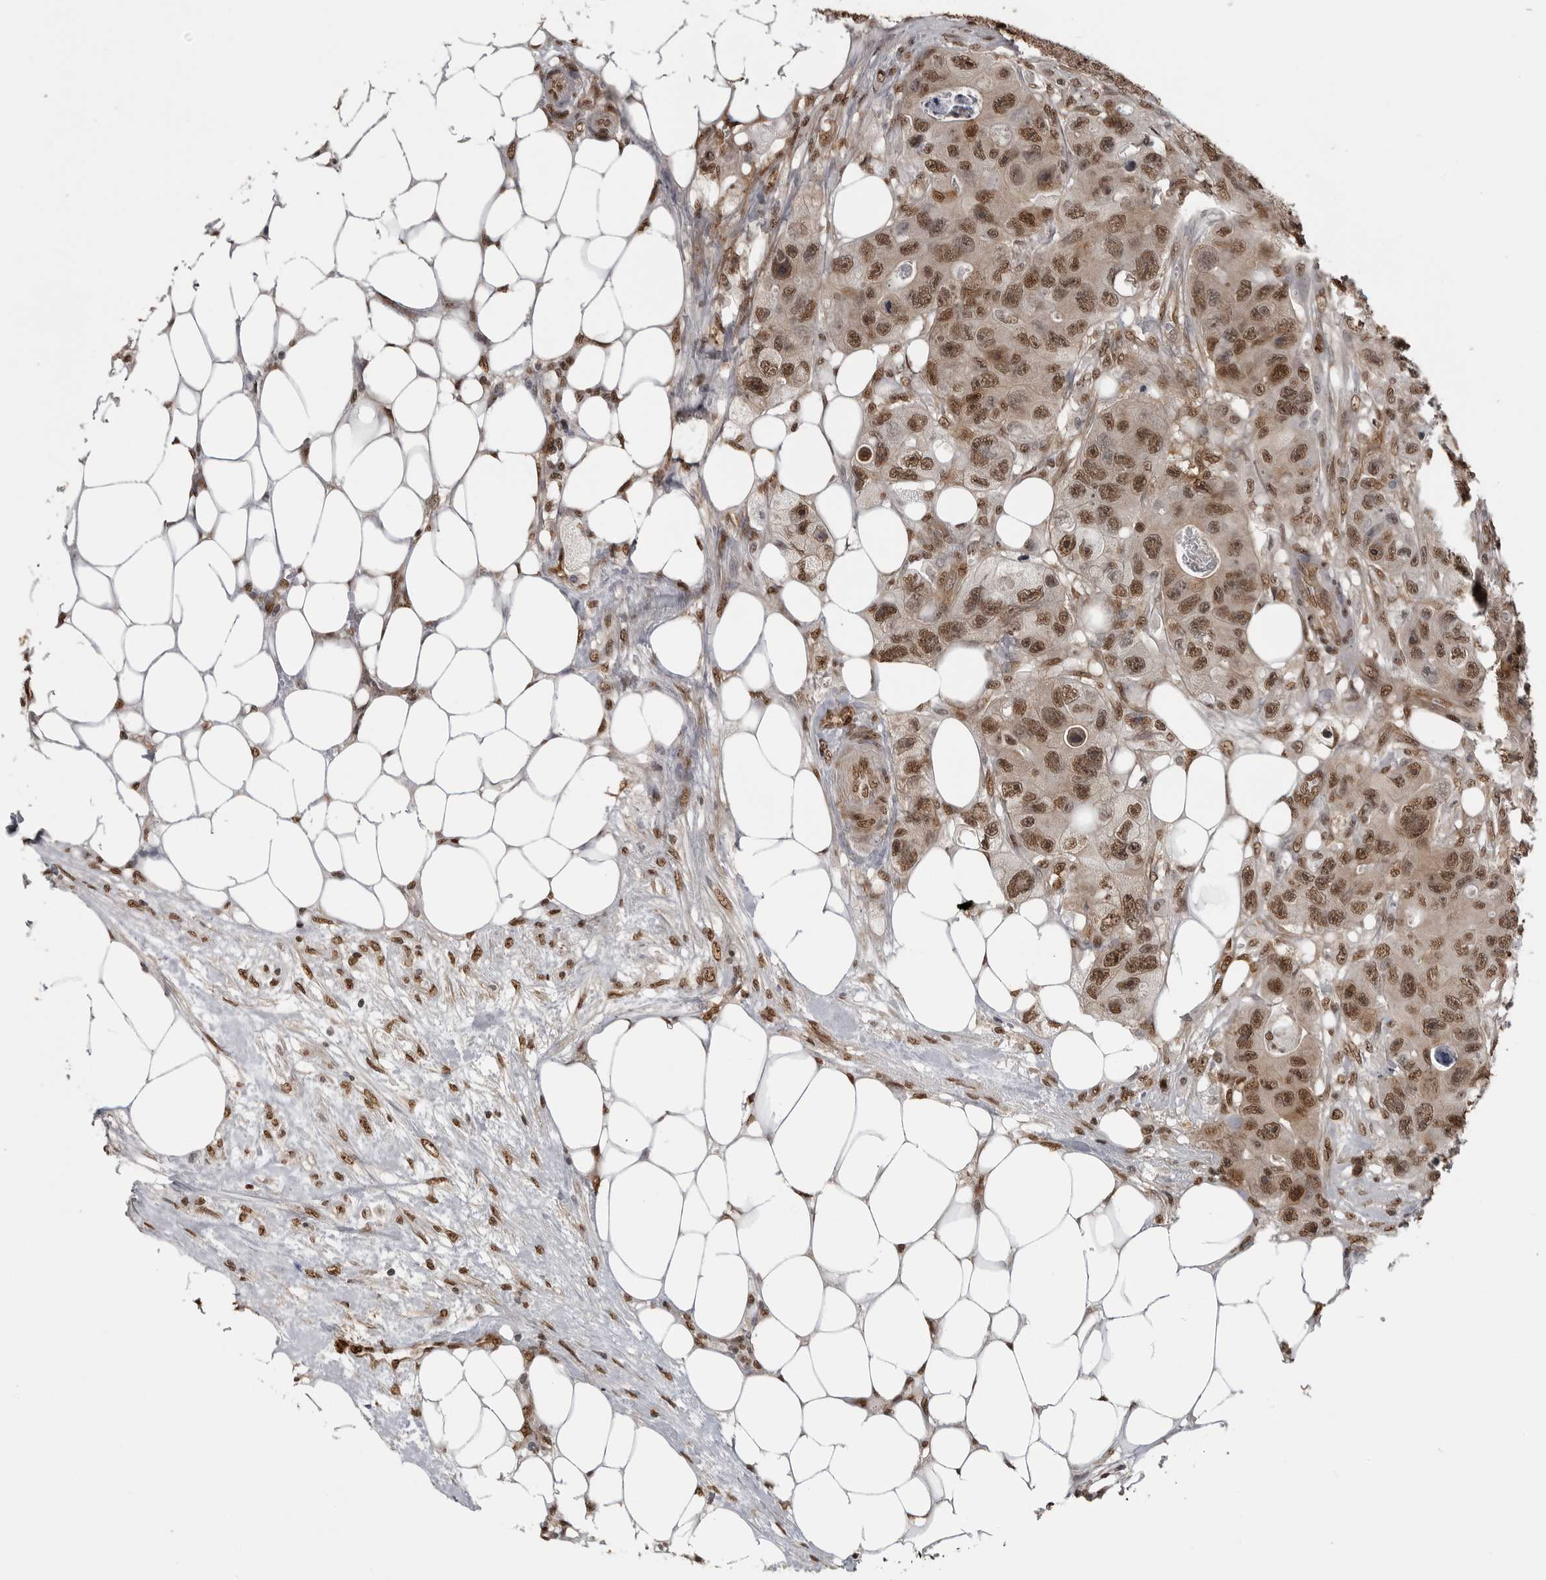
{"staining": {"intensity": "moderate", "quantity": ">75%", "location": "nuclear"}, "tissue": "colorectal cancer", "cell_type": "Tumor cells", "image_type": "cancer", "snomed": [{"axis": "morphology", "description": "Adenocarcinoma, NOS"}, {"axis": "topography", "description": "Colon"}], "caption": "Colorectal cancer was stained to show a protein in brown. There is medium levels of moderate nuclear staining in about >75% of tumor cells.", "gene": "SMAD2", "patient": {"sex": "female", "age": 46}}